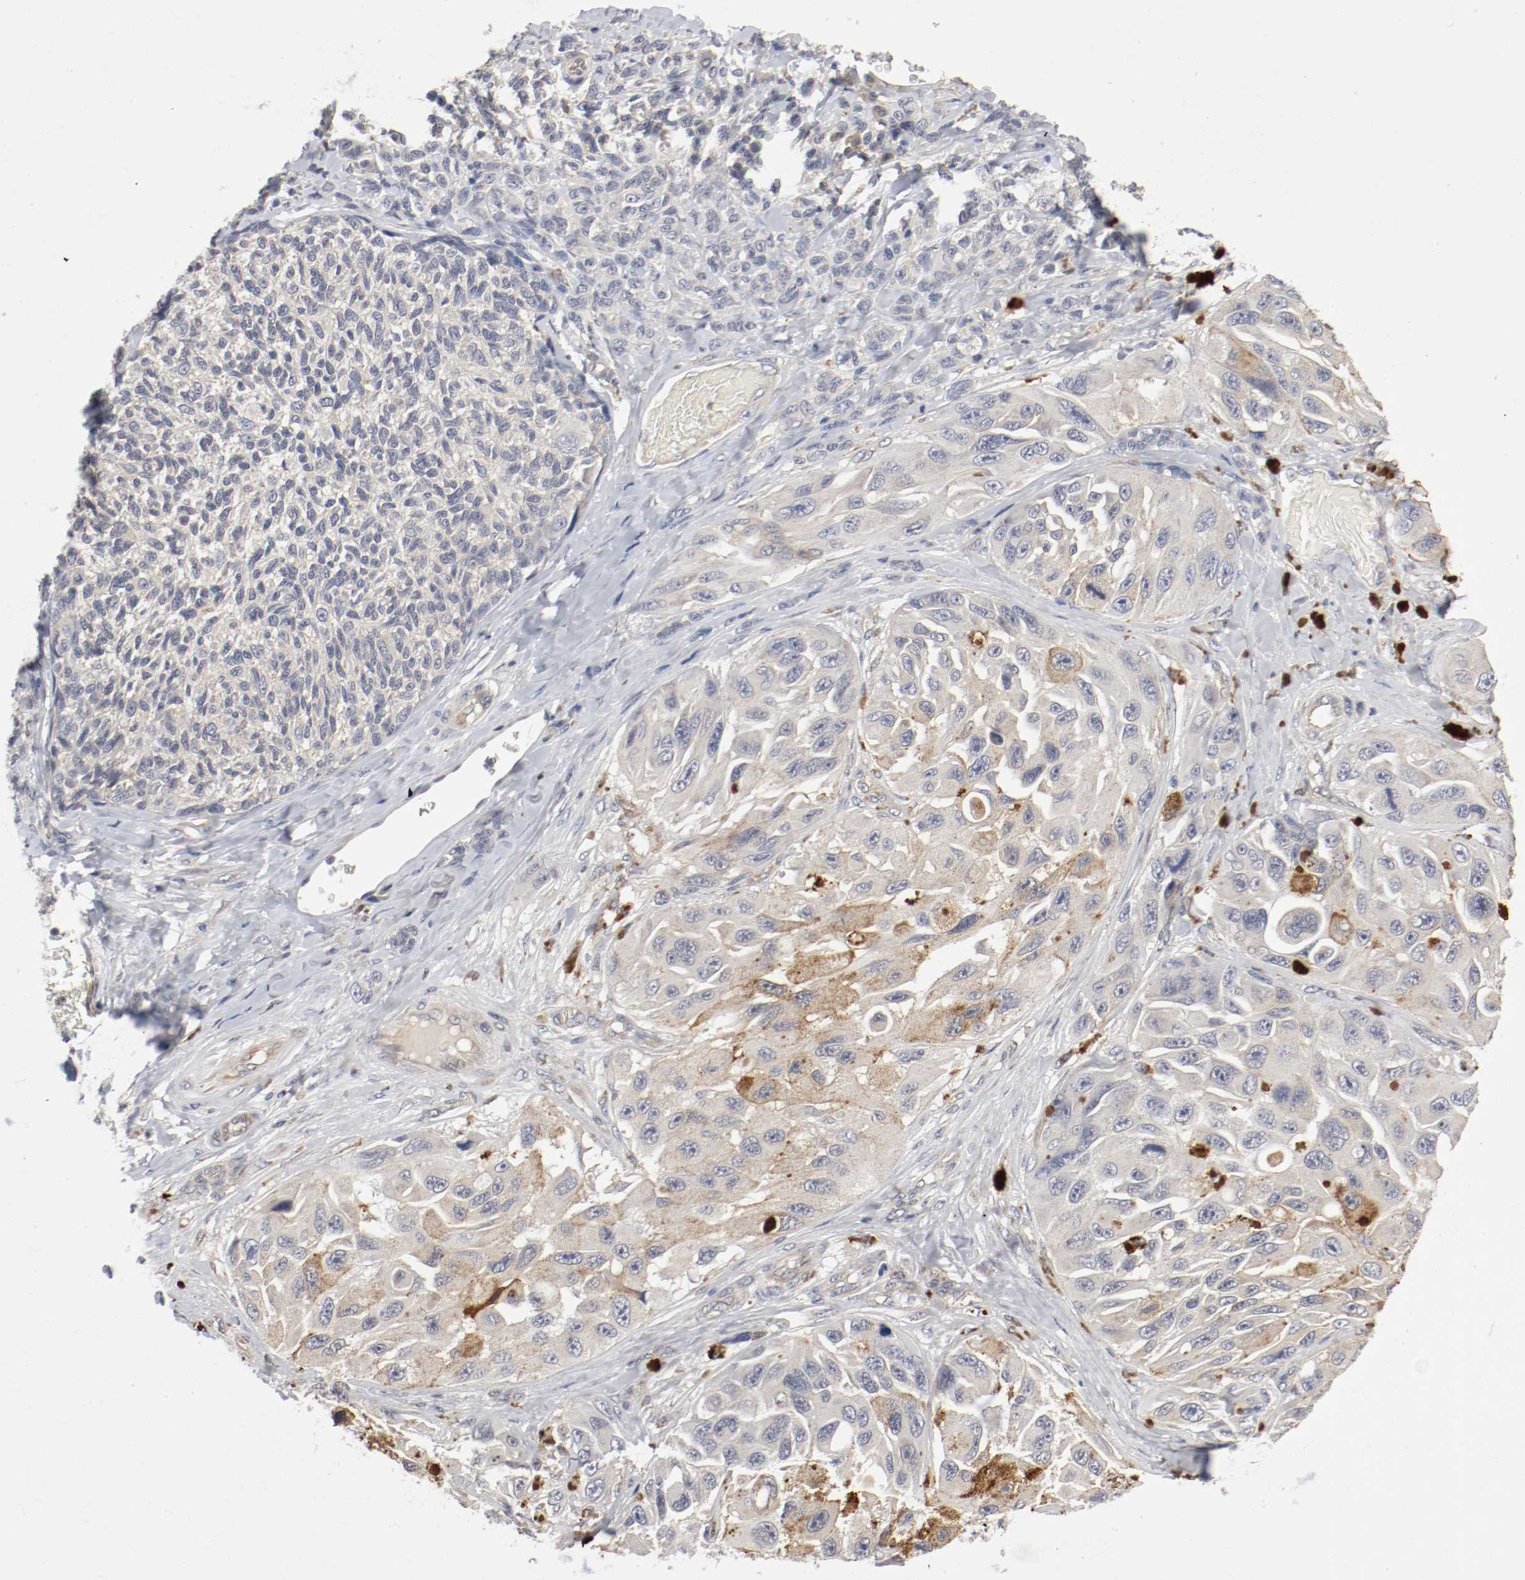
{"staining": {"intensity": "weak", "quantity": "25%-75%", "location": "cytoplasmic/membranous"}, "tissue": "melanoma", "cell_type": "Tumor cells", "image_type": "cancer", "snomed": [{"axis": "morphology", "description": "Malignant melanoma, NOS"}, {"axis": "topography", "description": "Skin"}], "caption": "A histopathology image of malignant melanoma stained for a protein displays weak cytoplasmic/membranous brown staining in tumor cells.", "gene": "REN", "patient": {"sex": "female", "age": 73}}